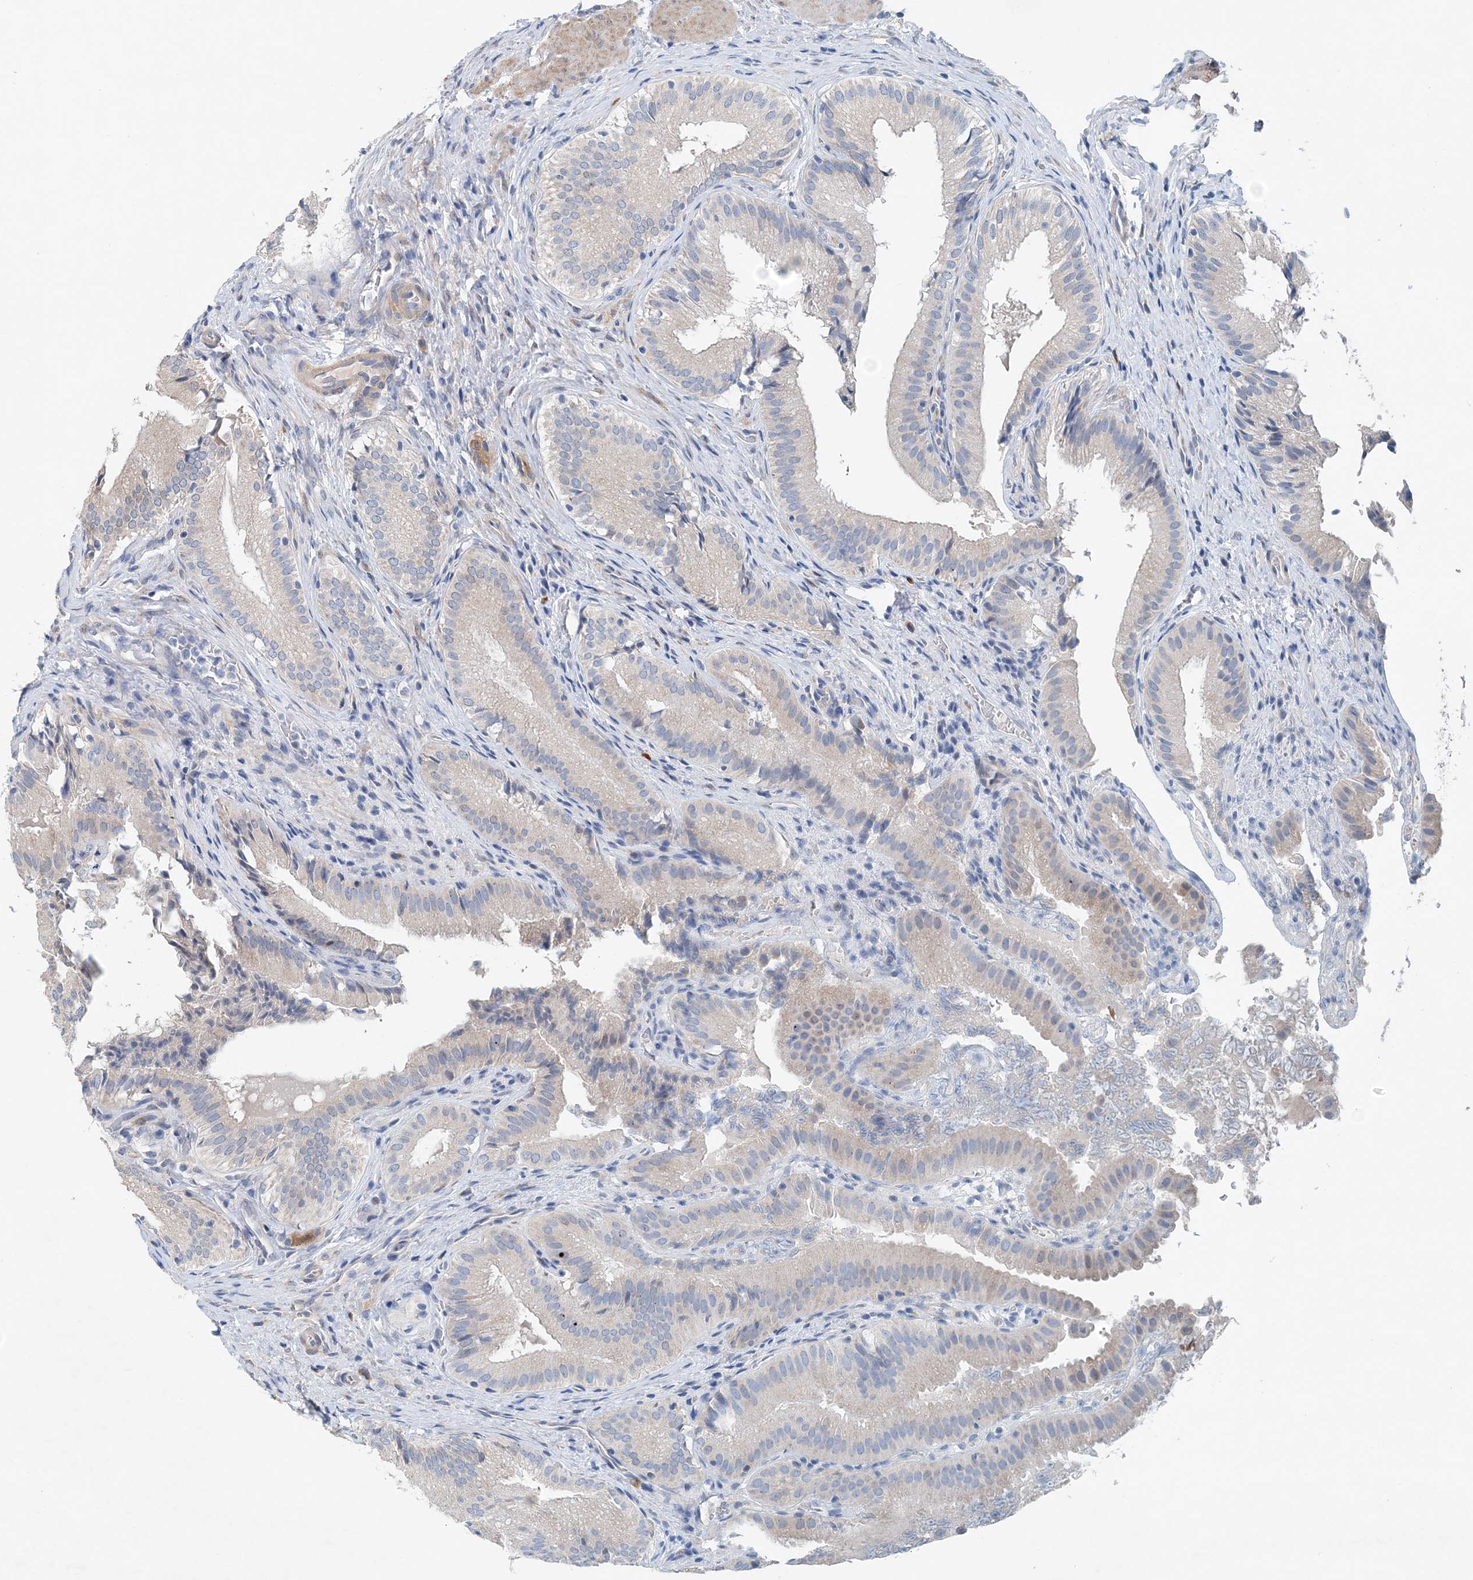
{"staining": {"intensity": "weak", "quantity": "<25%", "location": "cytoplasmic/membranous"}, "tissue": "gallbladder", "cell_type": "Glandular cells", "image_type": "normal", "snomed": [{"axis": "morphology", "description": "Normal tissue, NOS"}, {"axis": "topography", "description": "Gallbladder"}], "caption": "This histopathology image is of normal gallbladder stained with IHC to label a protein in brown with the nuclei are counter-stained blue. There is no expression in glandular cells.", "gene": "PFN2", "patient": {"sex": "female", "age": 30}}